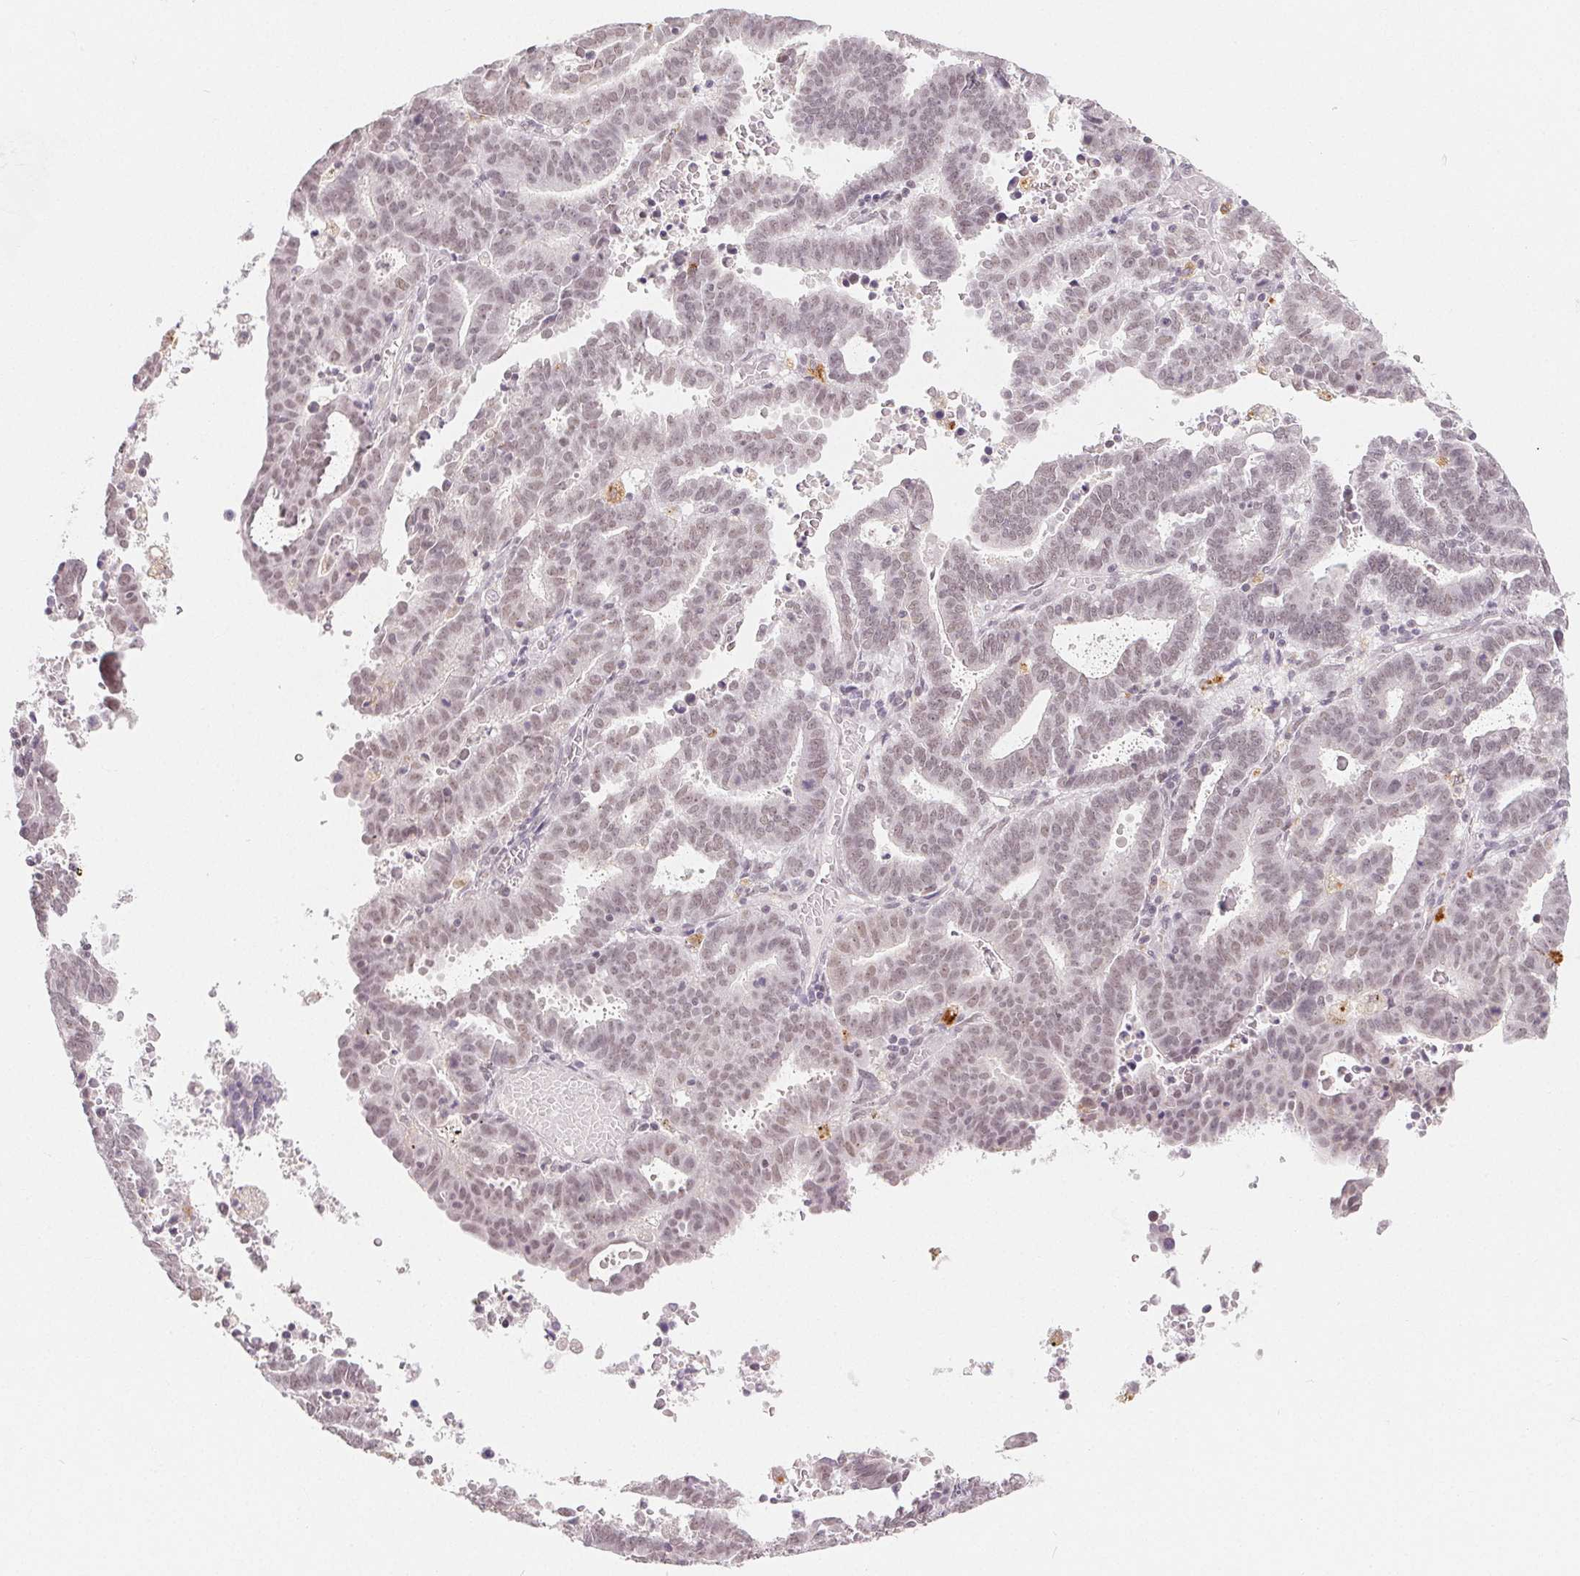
{"staining": {"intensity": "weak", "quantity": "<25%", "location": "nuclear"}, "tissue": "endometrial cancer", "cell_type": "Tumor cells", "image_type": "cancer", "snomed": [{"axis": "morphology", "description": "Adenocarcinoma, NOS"}, {"axis": "topography", "description": "Uterus"}], "caption": "Tumor cells are negative for brown protein staining in endometrial adenocarcinoma.", "gene": "NXF3", "patient": {"sex": "female", "age": 83}}